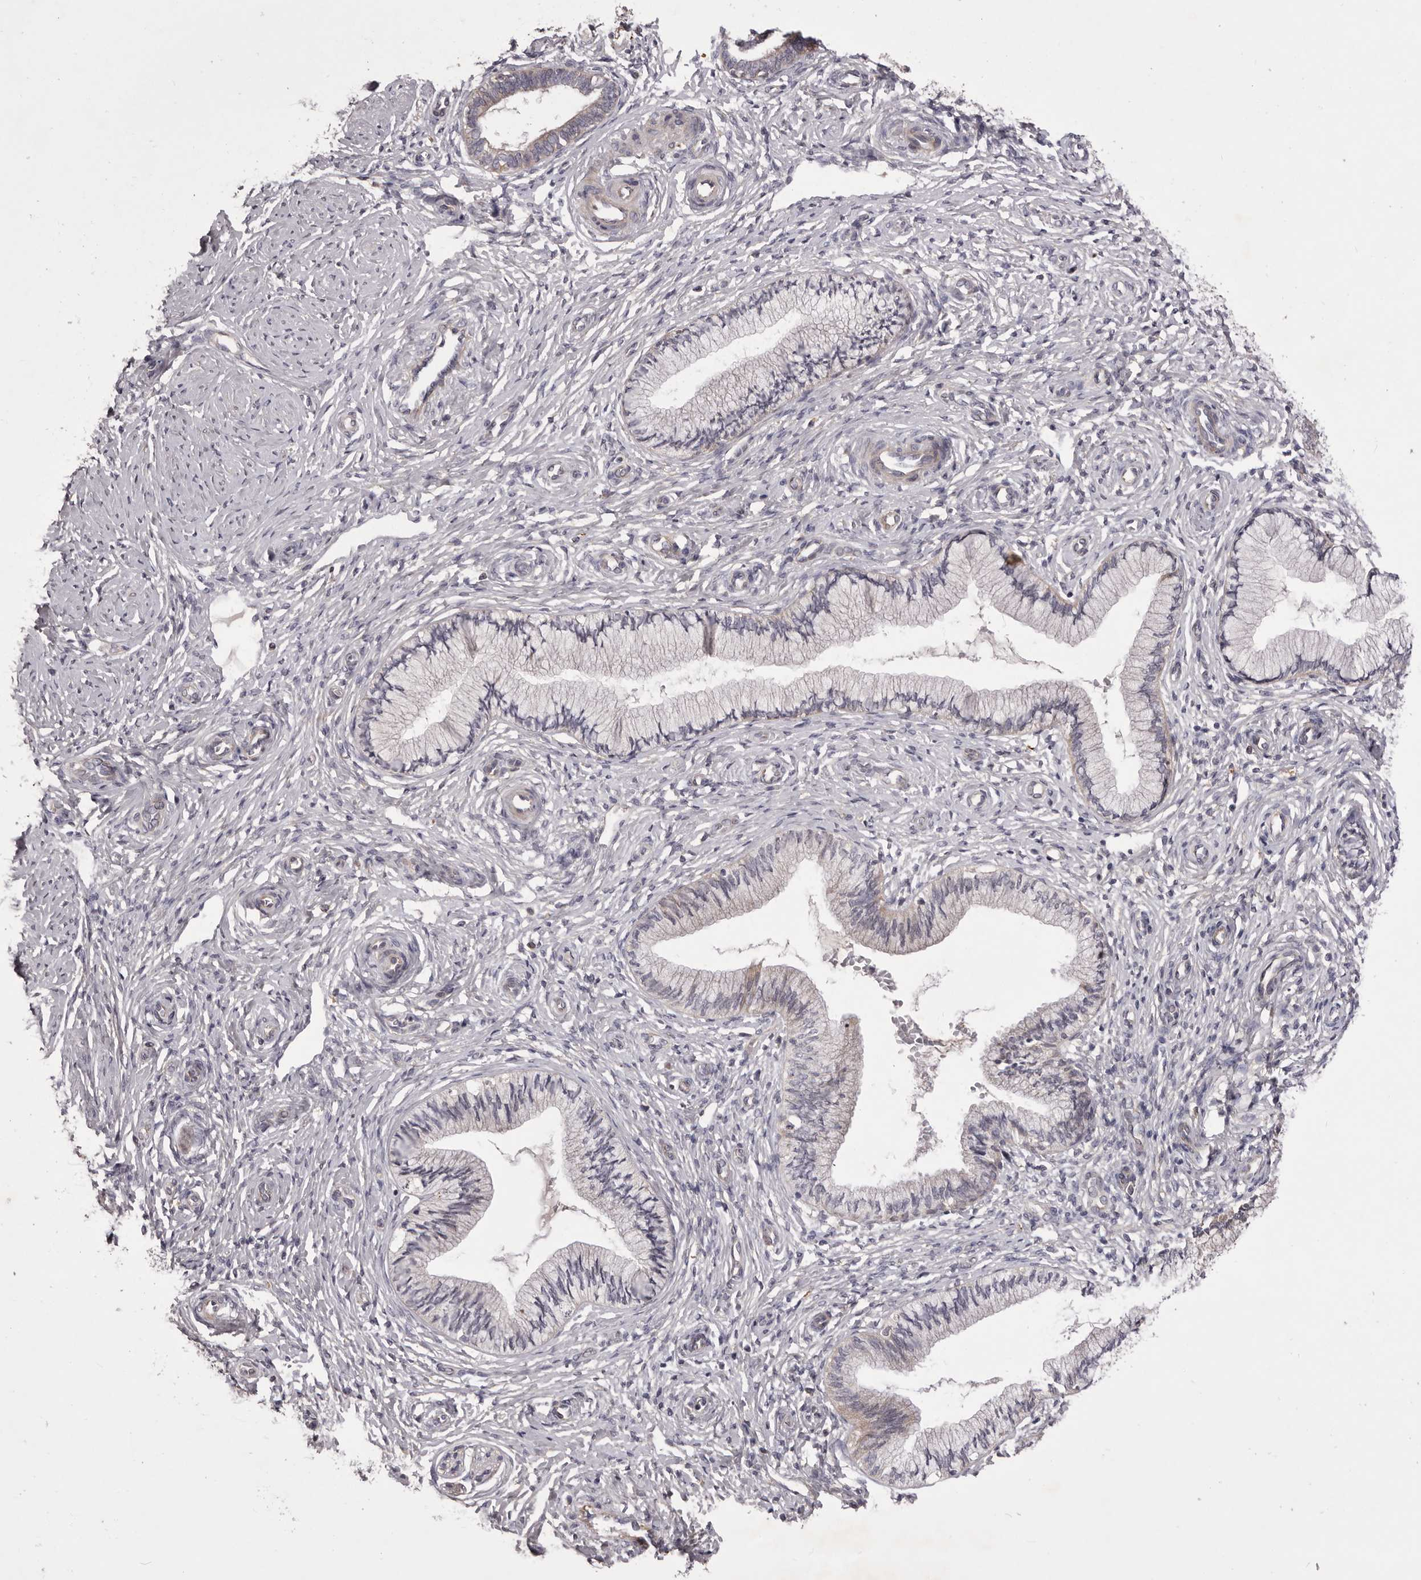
{"staining": {"intensity": "negative", "quantity": "none", "location": "none"}, "tissue": "cervix", "cell_type": "Glandular cells", "image_type": "normal", "snomed": [{"axis": "morphology", "description": "Normal tissue, NOS"}, {"axis": "topography", "description": "Cervix"}], "caption": "This is a histopathology image of immunohistochemistry staining of unremarkable cervix, which shows no expression in glandular cells. (DAB (3,3'-diaminobenzidine) IHC with hematoxylin counter stain).", "gene": "PNRC1", "patient": {"sex": "female", "age": 27}}